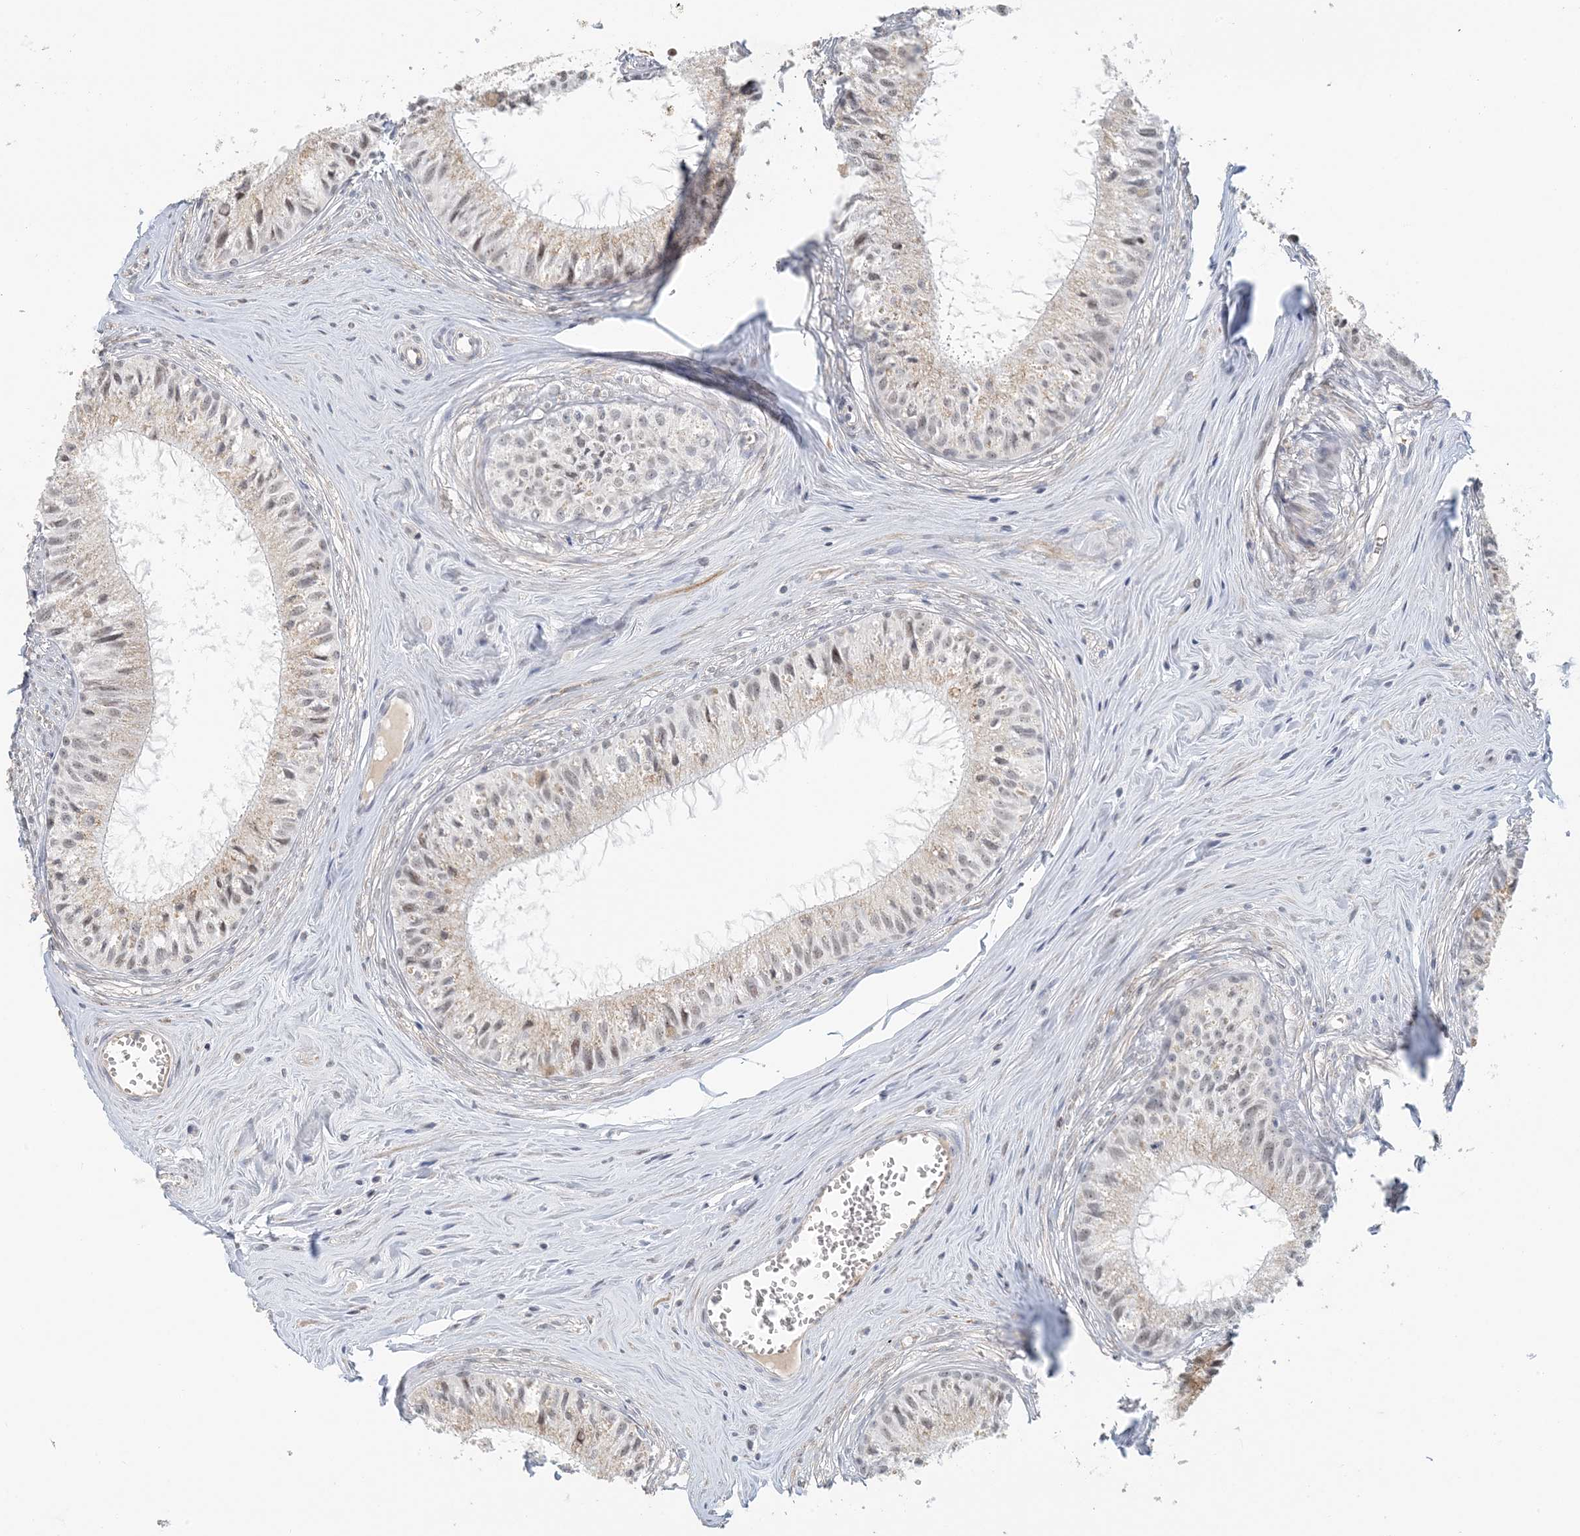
{"staining": {"intensity": "moderate", "quantity": "25%-75%", "location": "cytoplasmic/membranous"}, "tissue": "epididymis", "cell_type": "Glandular cells", "image_type": "normal", "snomed": [{"axis": "morphology", "description": "Normal tissue, NOS"}, {"axis": "topography", "description": "Epididymis"}], "caption": "Epididymis stained with DAB immunohistochemistry displays medium levels of moderate cytoplasmic/membranous staining in about 25%-75% of glandular cells. The staining was performed using DAB (3,3'-diaminobenzidine), with brown indicating positive protein expression. Nuclei are stained blue with hematoxylin.", "gene": "ZCCHC4", "patient": {"sex": "male", "age": 36}}